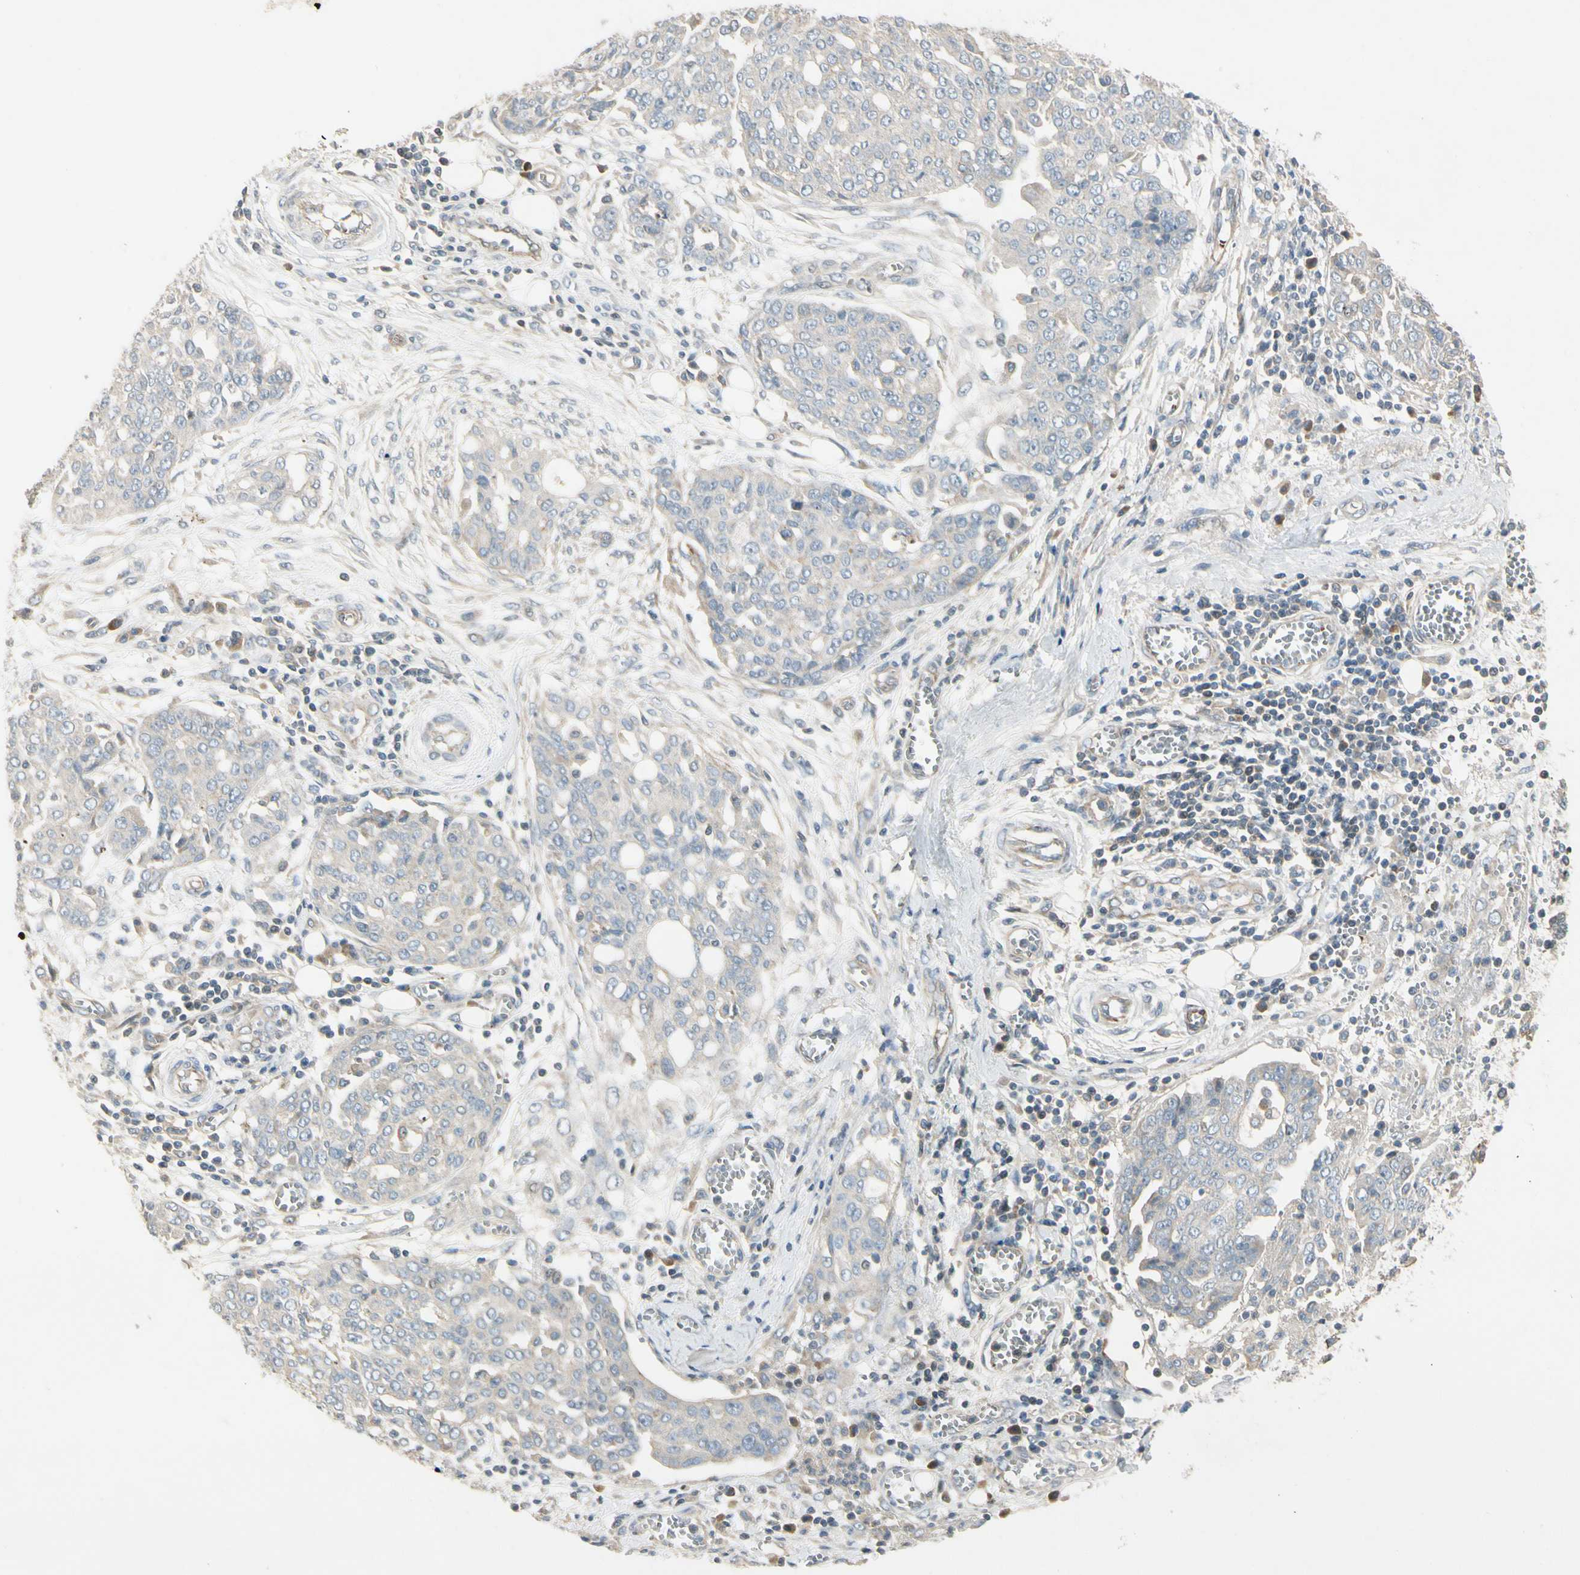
{"staining": {"intensity": "negative", "quantity": "none", "location": "none"}, "tissue": "ovarian cancer", "cell_type": "Tumor cells", "image_type": "cancer", "snomed": [{"axis": "morphology", "description": "Cystadenocarcinoma, serous, NOS"}, {"axis": "topography", "description": "Soft tissue"}, {"axis": "topography", "description": "Ovary"}], "caption": "Immunohistochemical staining of human ovarian serous cystadenocarcinoma demonstrates no significant positivity in tumor cells.", "gene": "PPP3CB", "patient": {"sex": "female", "age": 57}}